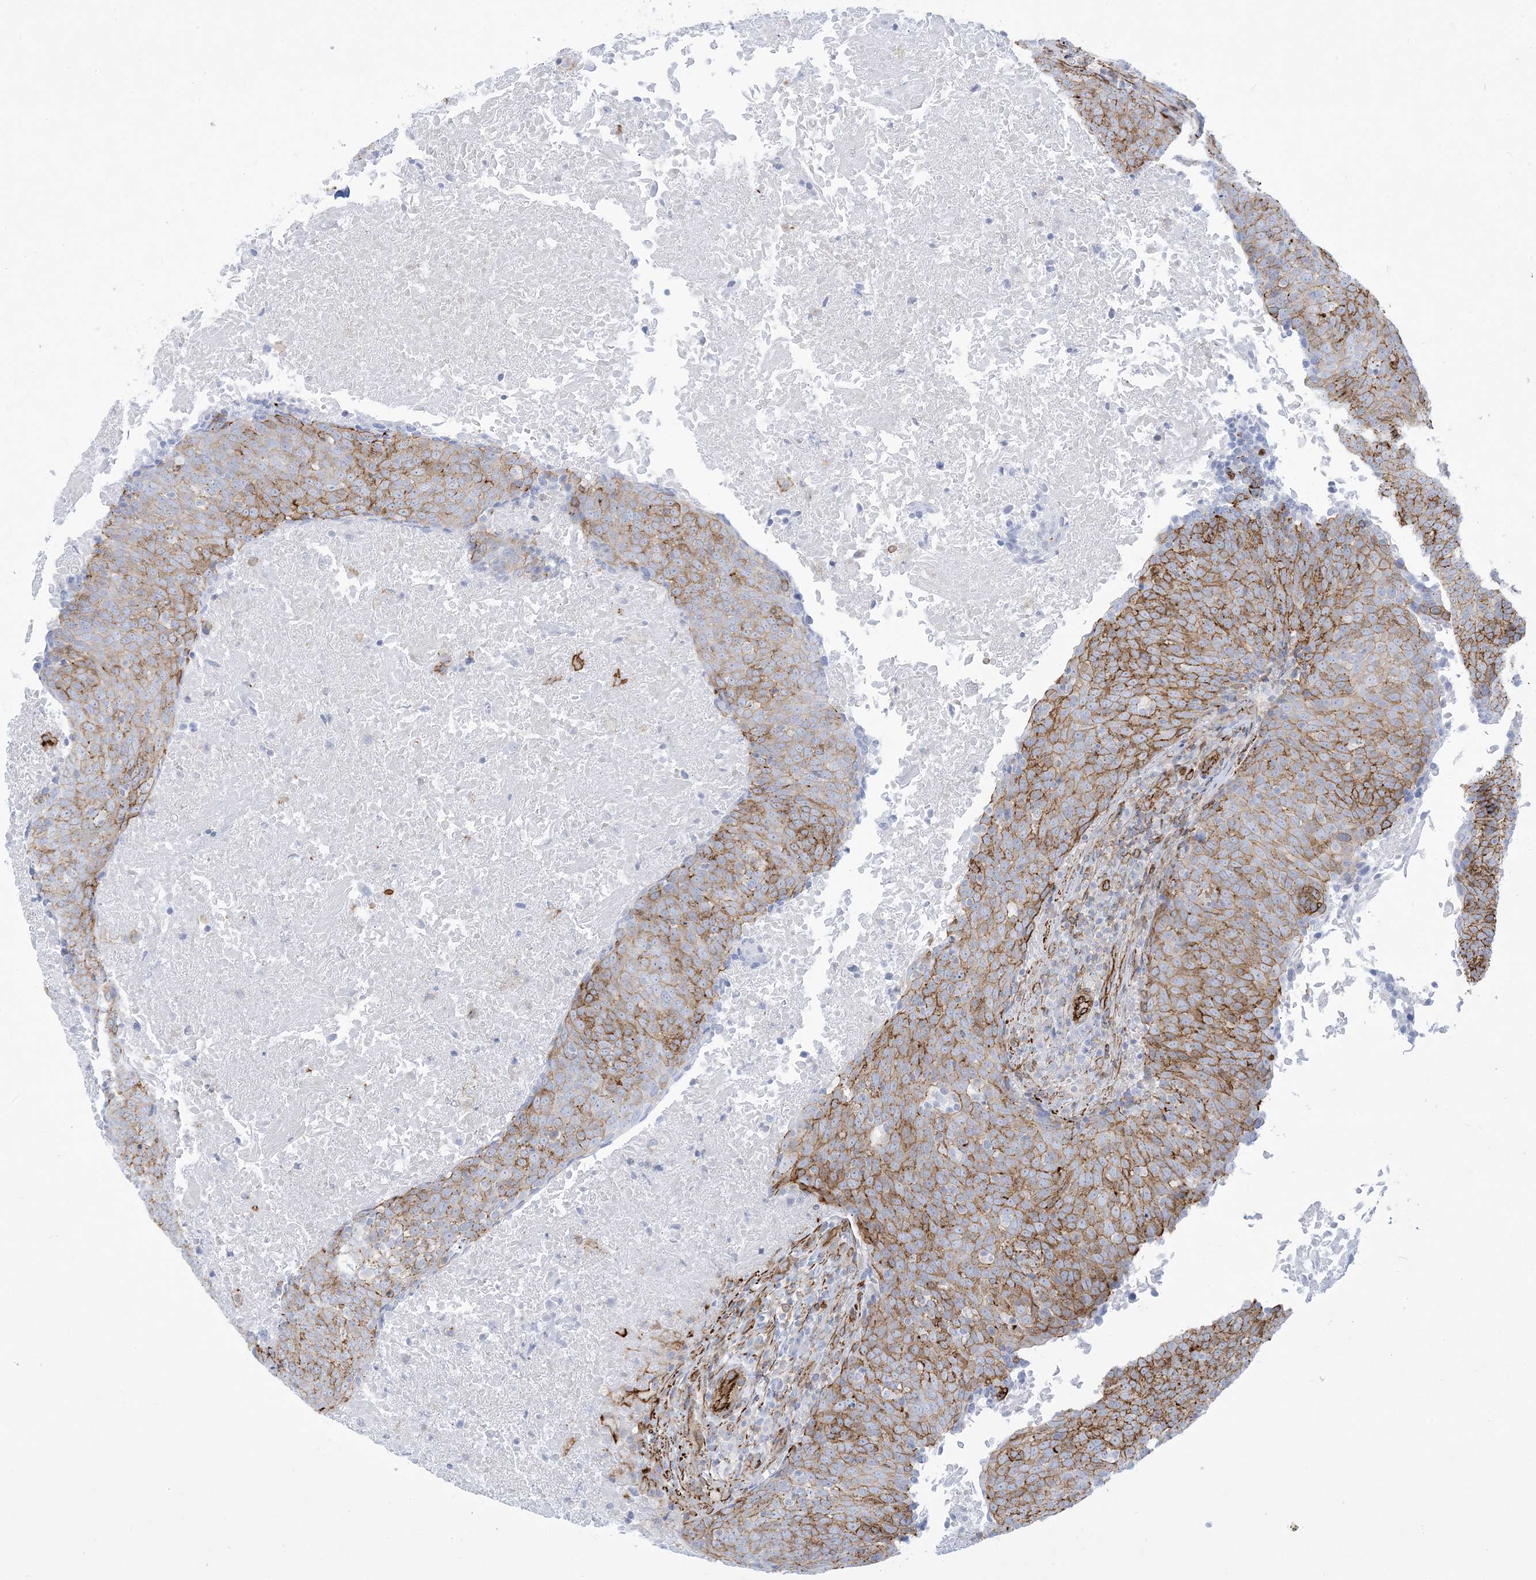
{"staining": {"intensity": "moderate", "quantity": "25%-75%", "location": "cytoplasmic/membranous"}, "tissue": "head and neck cancer", "cell_type": "Tumor cells", "image_type": "cancer", "snomed": [{"axis": "morphology", "description": "Squamous cell carcinoma, NOS"}, {"axis": "morphology", "description": "Squamous cell carcinoma, metastatic, NOS"}, {"axis": "topography", "description": "Lymph node"}, {"axis": "topography", "description": "Head-Neck"}], "caption": "Immunohistochemical staining of human squamous cell carcinoma (head and neck) displays medium levels of moderate cytoplasmic/membranous positivity in approximately 25%-75% of tumor cells.", "gene": "B3GNT7", "patient": {"sex": "male", "age": 62}}